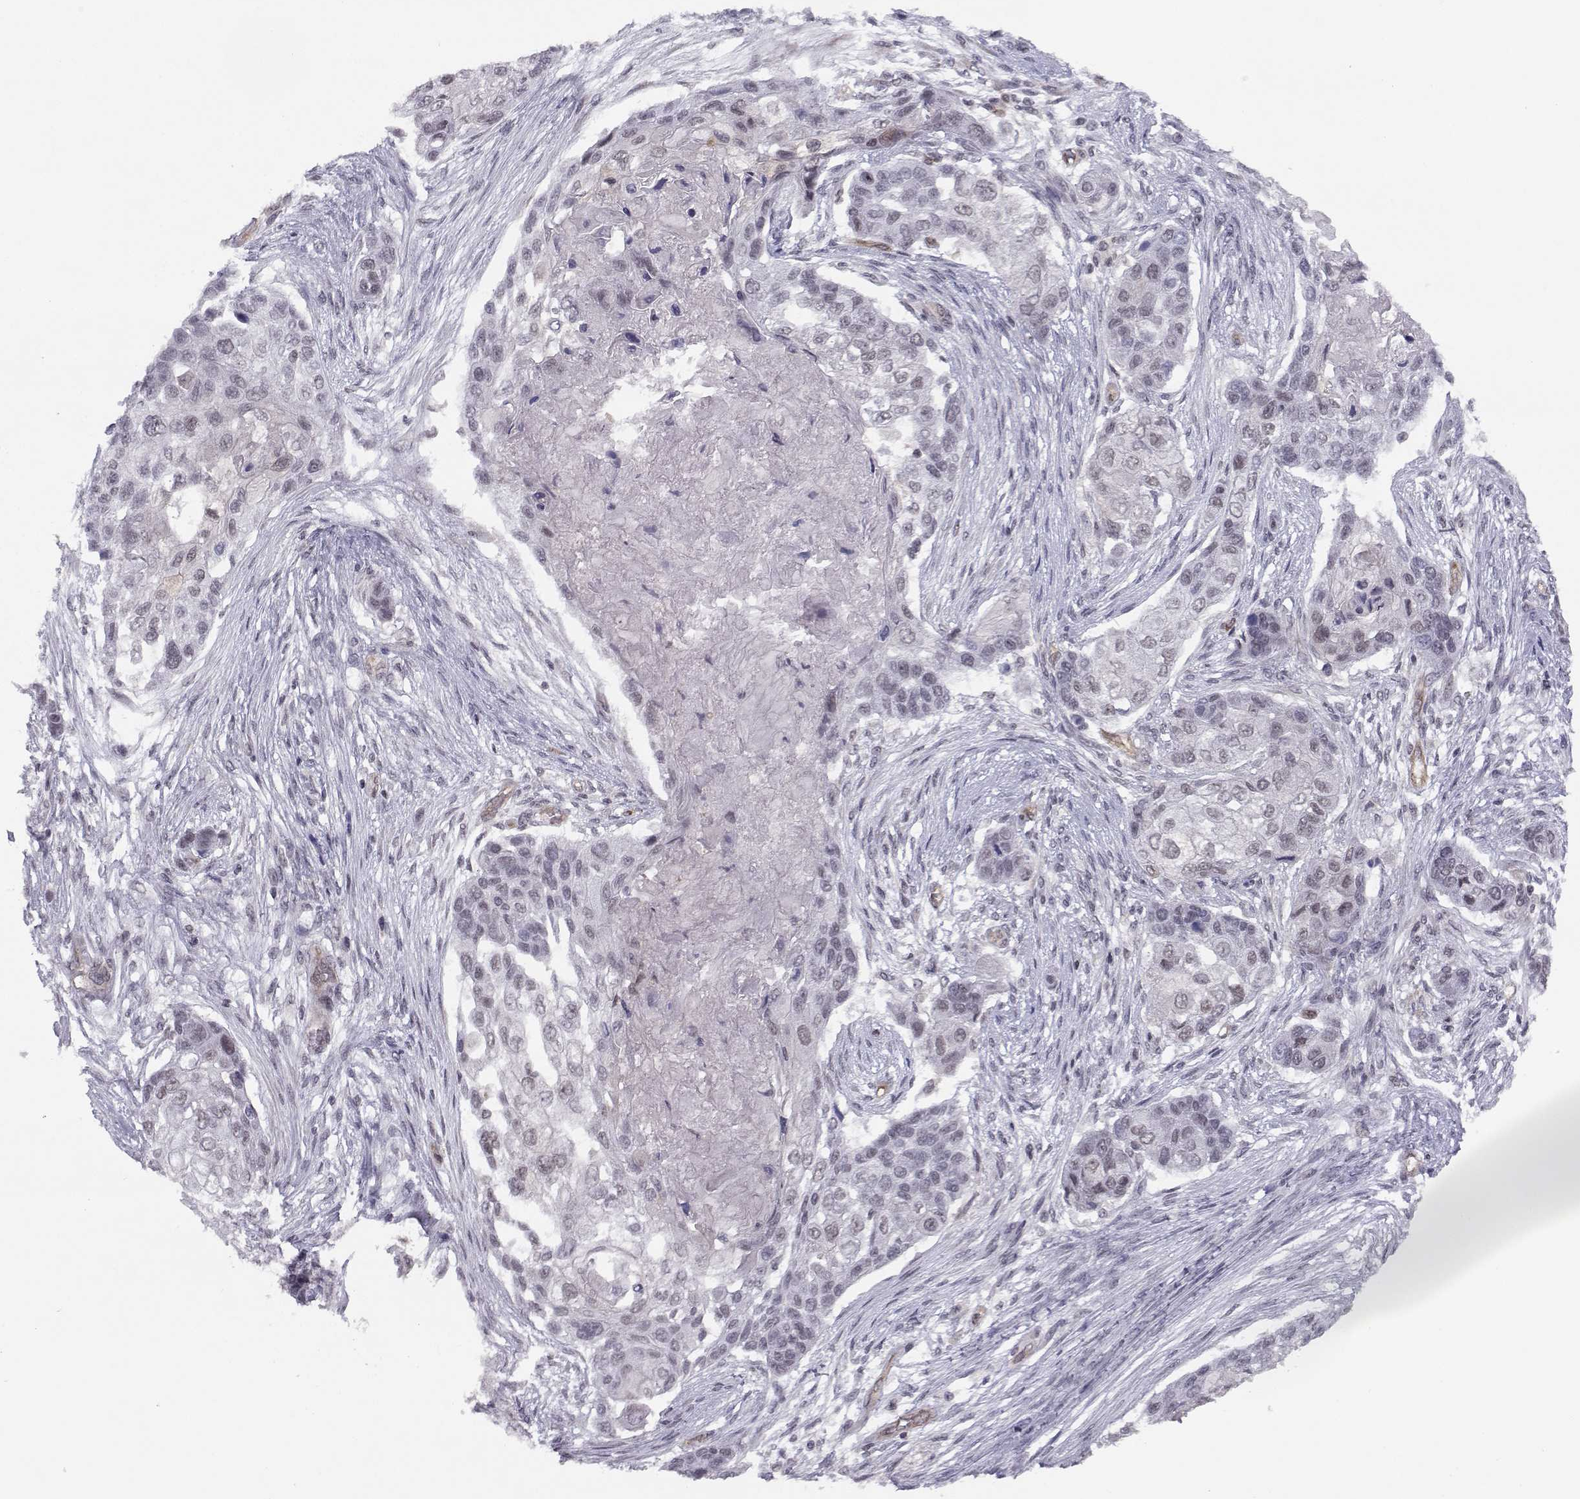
{"staining": {"intensity": "negative", "quantity": "none", "location": "none"}, "tissue": "lung cancer", "cell_type": "Tumor cells", "image_type": "cancer", "snomed": [{"axis": "morphology", "description": "Squamous cell carcinoma, NOS"}, {"axis": "topography", "description": "Lung"}], "caption": "Human lung cancer stained for a protein using immunohistochemistry shows no expression in tumor cells.", "gene": "KIF13B", "patient": {"sex": "male", "age": 69}}